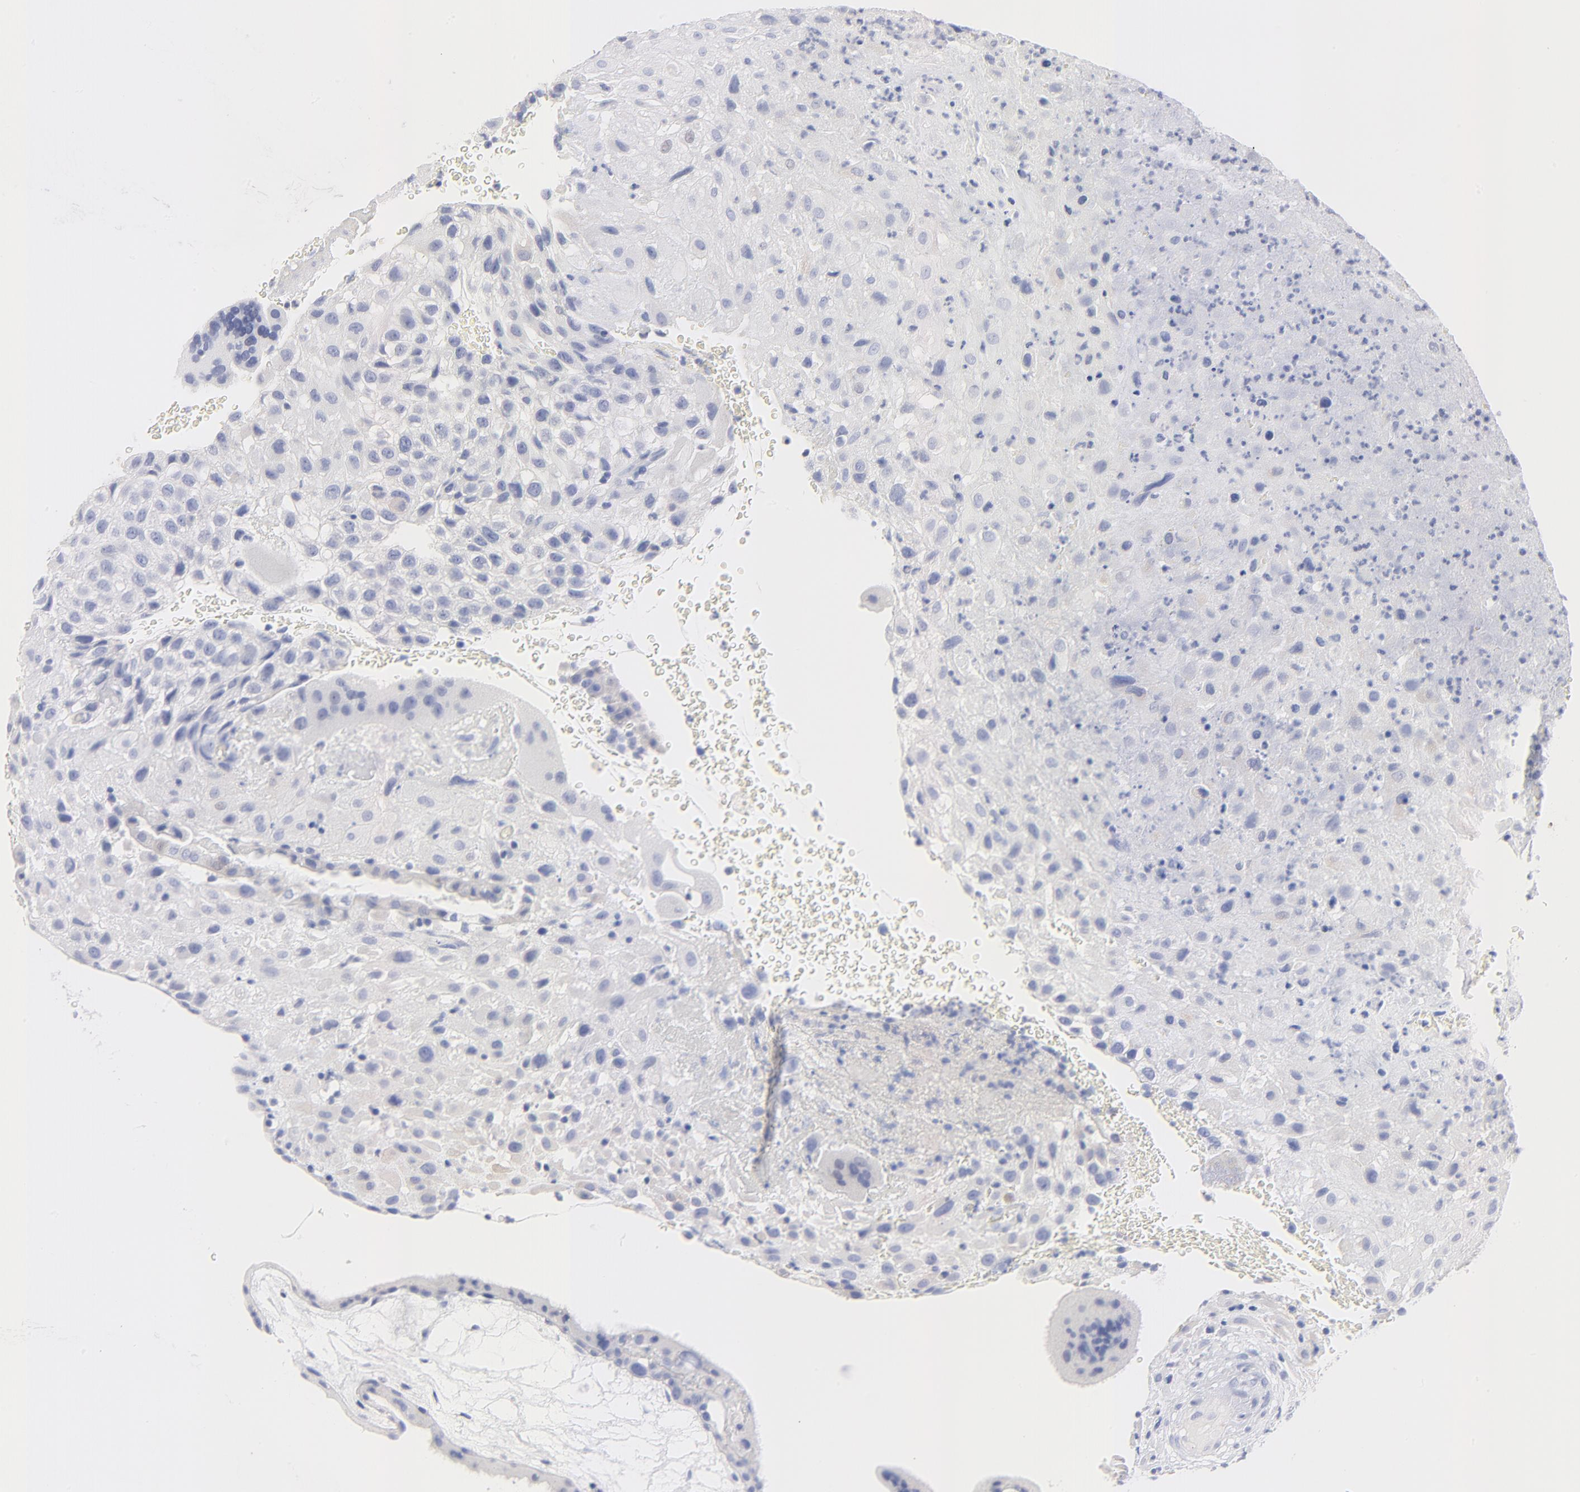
{"staining": {"intensity": "negative", "quantity": "none", "location": "none"}, "tissue": "placenta", "cell_type": "Decidual cells", "image_type": "normal", "snomed": [{"axis": "morphology", "description": "Normal tissue, NOS"}, {"axis": "topography", "description": "Placenta"}], "caption": "Immunohistochemical staining of benign human placenta demonstrates no significant staining in decidual cells.", "gene": "PSD3", "patient": {"sex": "female", "age": 19}}